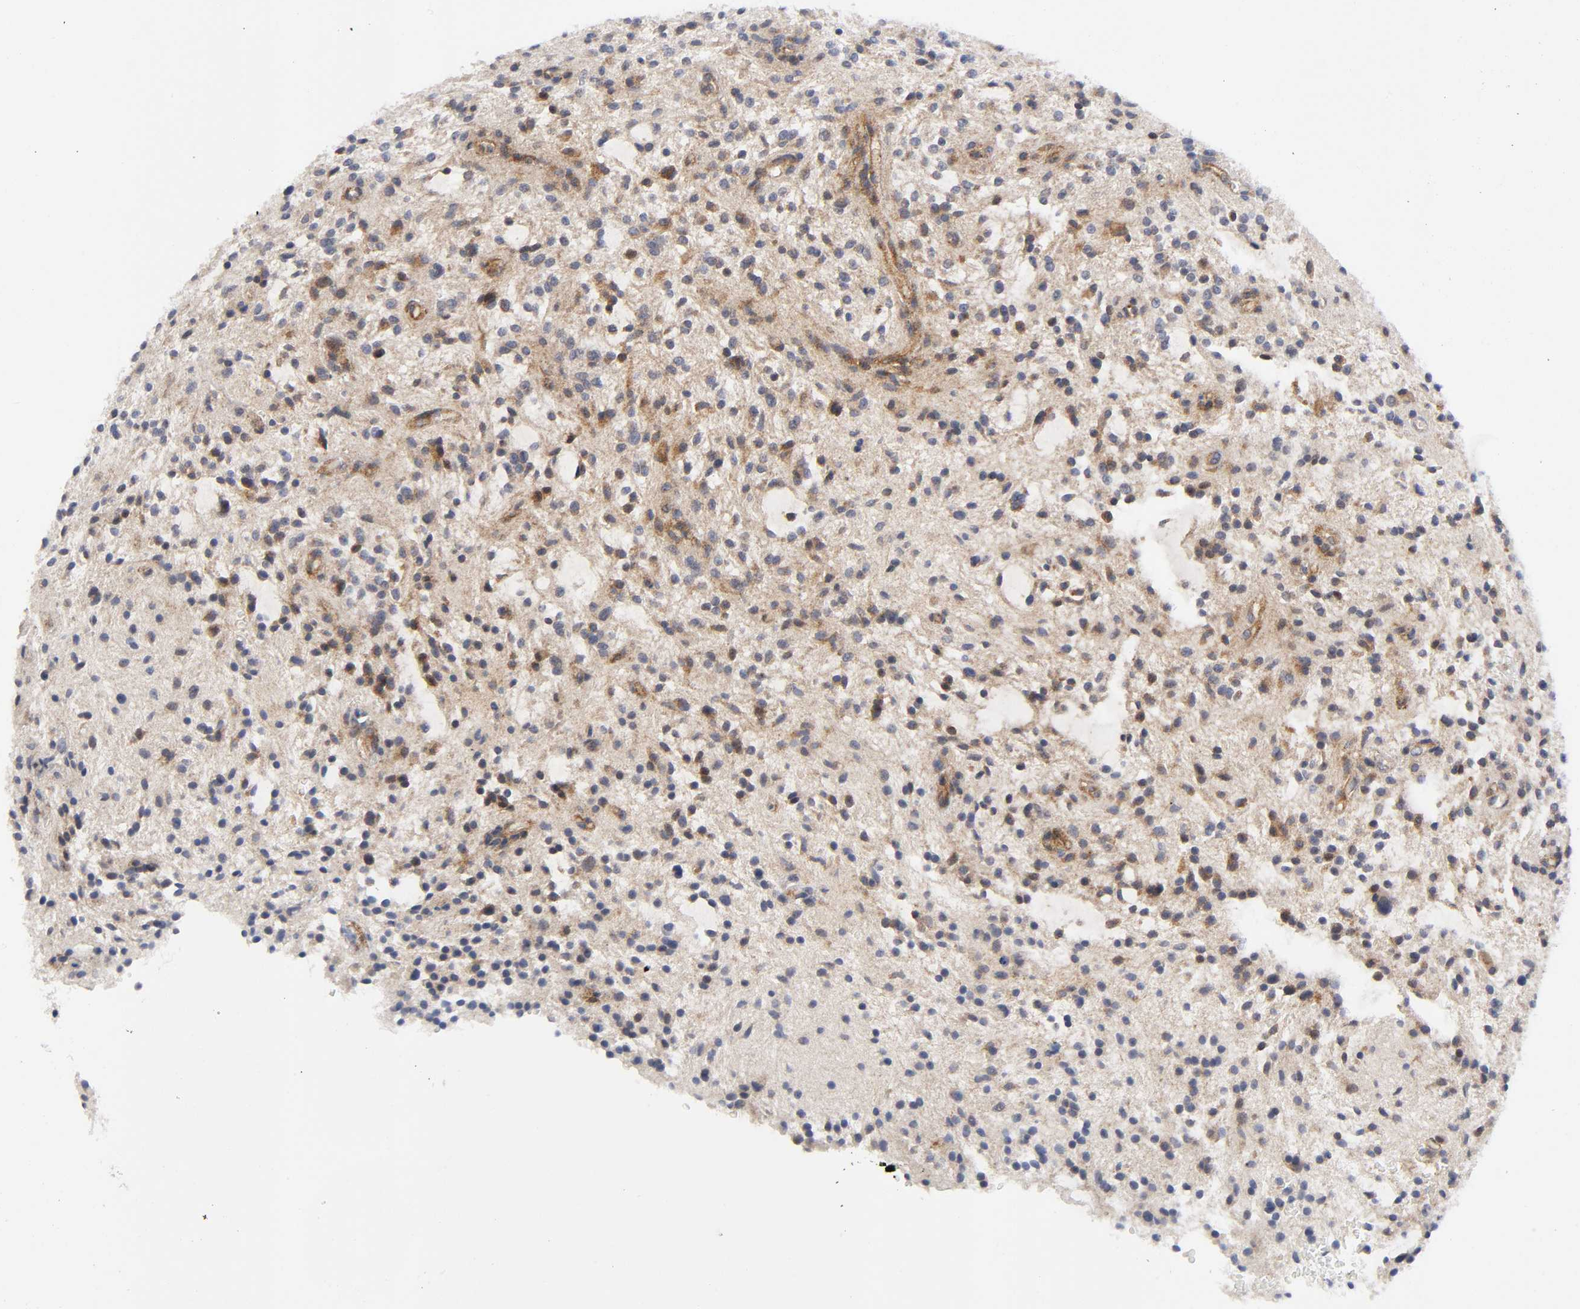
{"staining": {"intensity": "moderate", "quantity": "25%-75%", "location": "cytoplasmic/membranous"}, "tissue": "glioma", "cell_type": "Tumor cells", "image_type": "cancer", "snomed": [{"axis": "morphology", "description": "Glioma, malignant, NOS"}, {"axis": "topography", "description": "Cerebellum"}], "caption": "Human glioma stained for a protein (brown) demonstrates moderate cytoplasmic/membranous positive positivity in about 25%-75% of tumor cells.", "gene": "EIF5", "patient": {"sex": "female", "age": 10}}